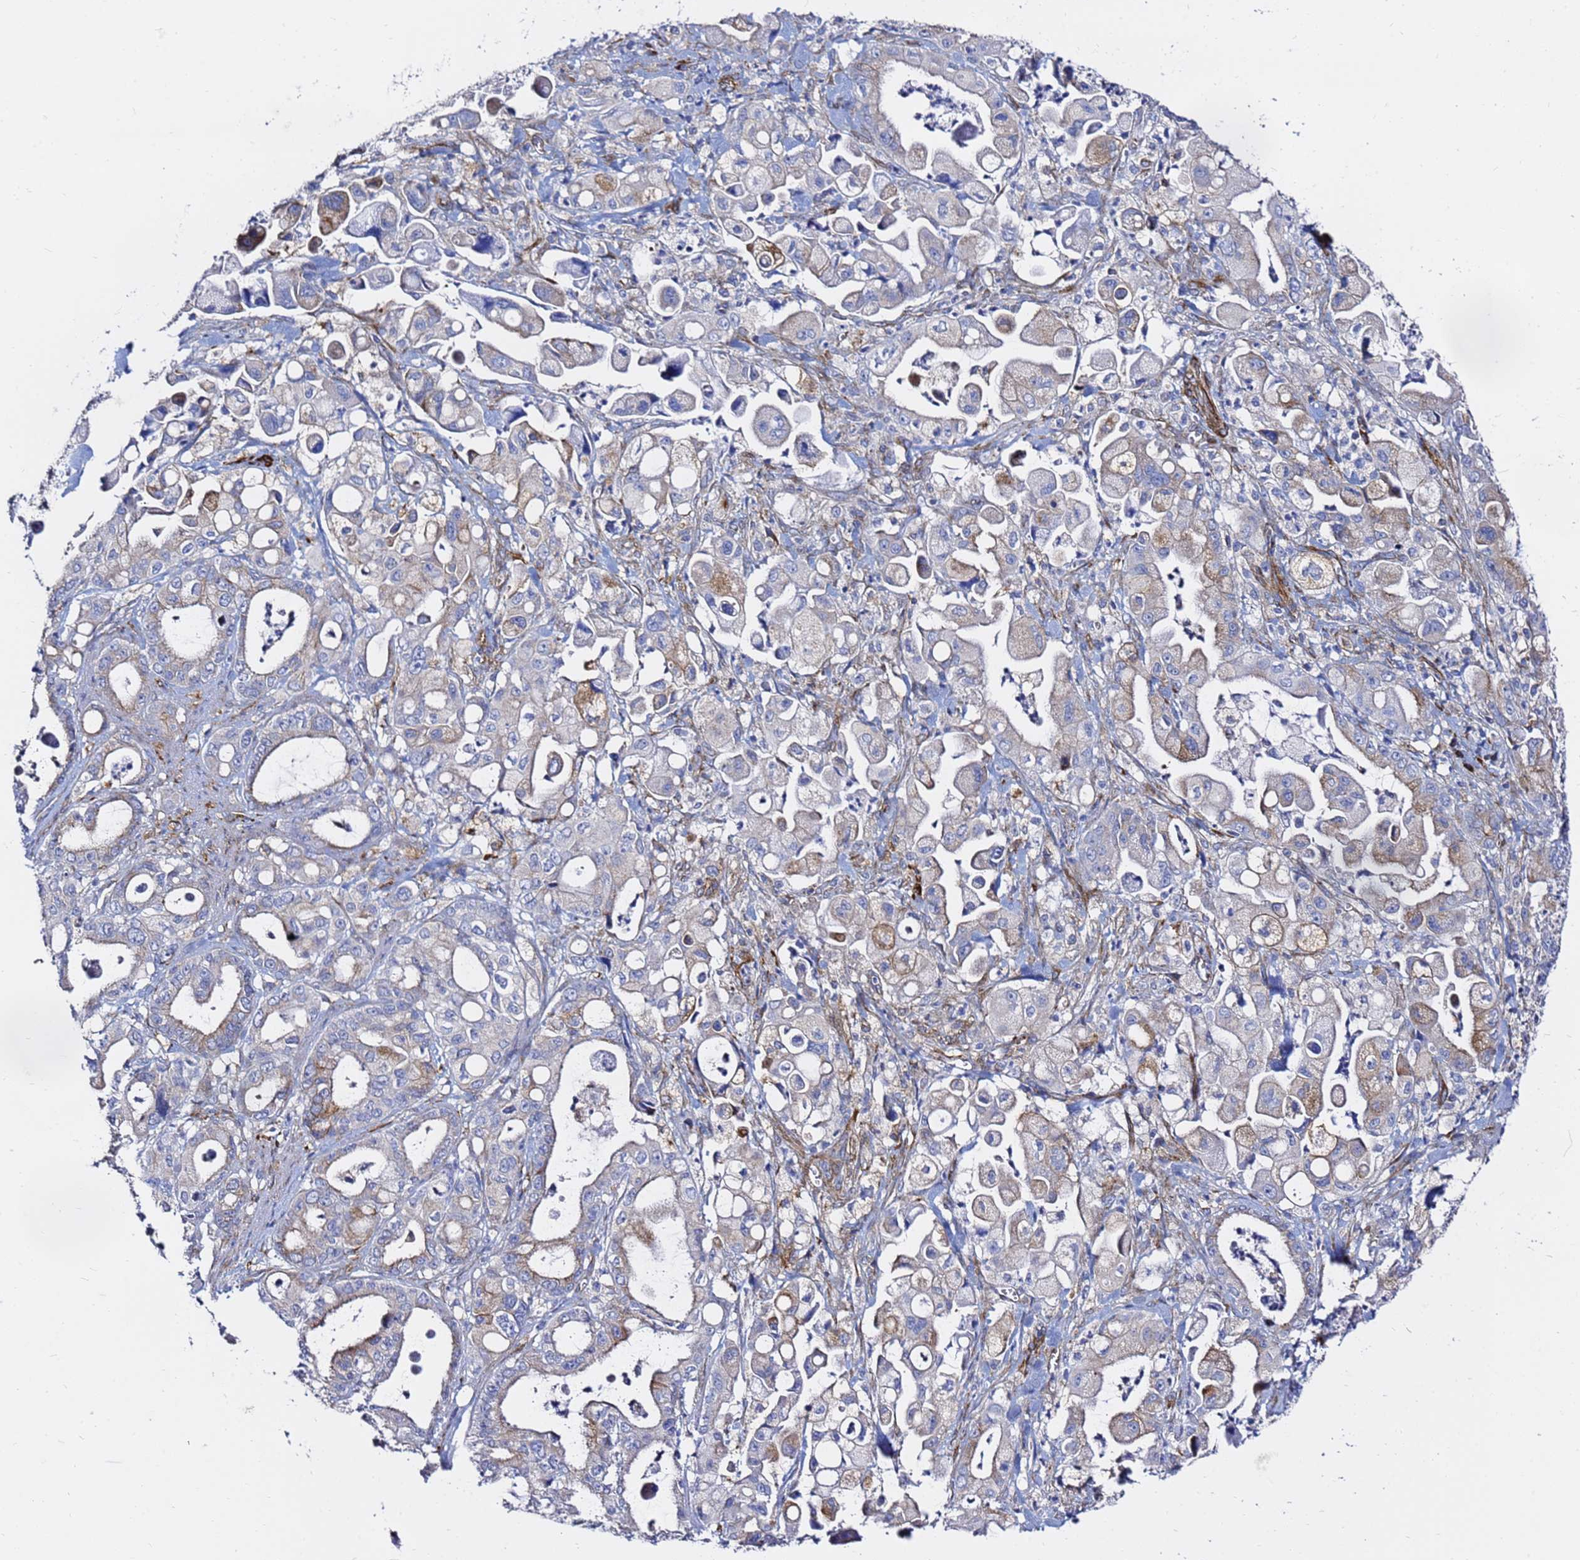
{"staining": {"intensity": "weak", "quantity": "<25%", "location": "cytoplasmic/membranous"}, "tissue": "pancreatic cancer", "cell_type": "Tumor cells", "image_type": "cancer", "snomed": [{"axis": "morphology", "description": "Adenocarcinoma, NOS"}, {"axis": "topography", "description": "Pancreas"}], "caption": "IHC micrograph of human pancreatic cancer stained for a protein (brown), which exhibits no expression in tumor cells.", "gene": "TUBA8", "patient": {"sex": "male", "age": 68}}